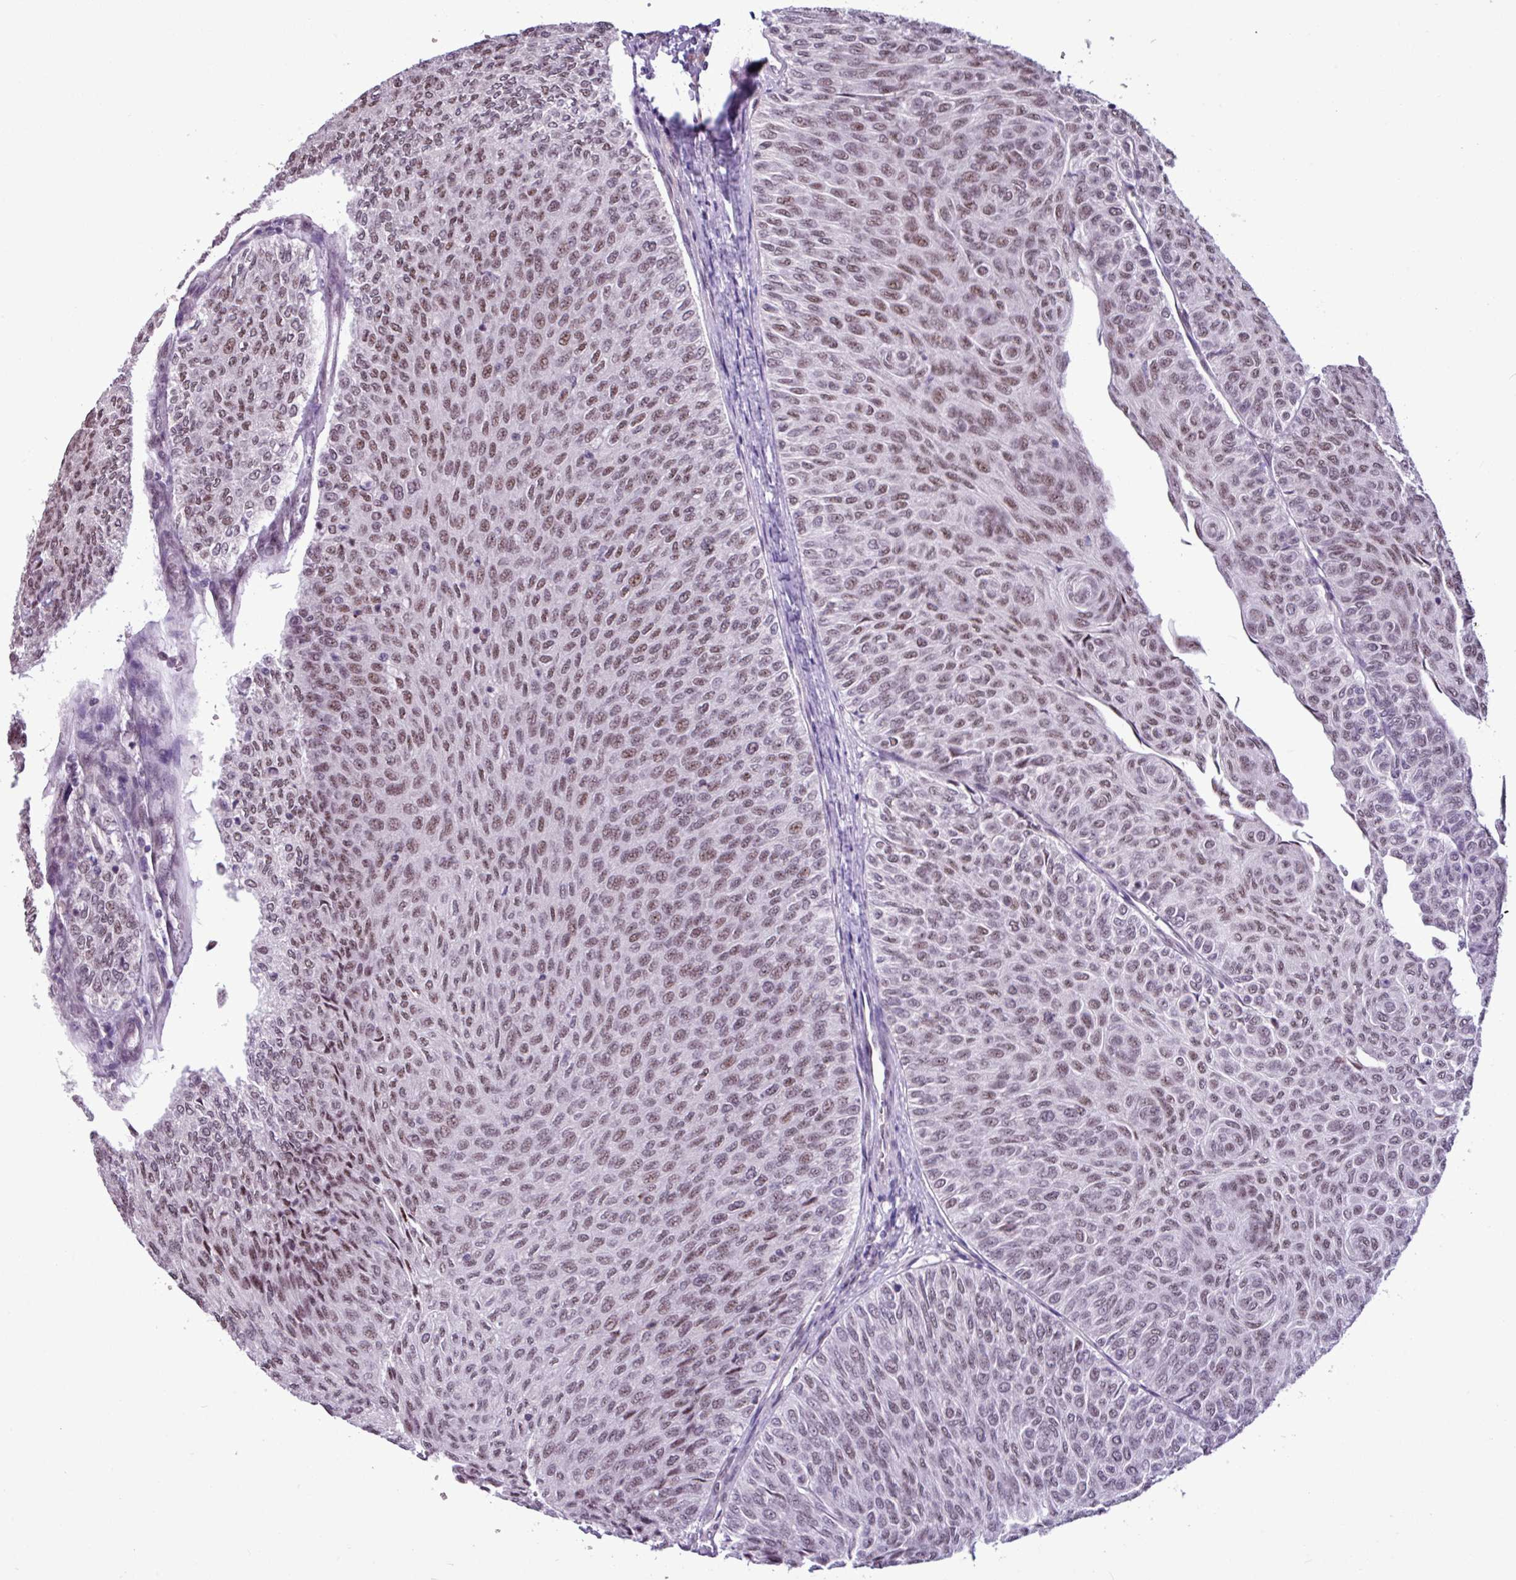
{"staining": {"intensity": "moderate", "quantity": ">75%", "location": "nuclear"}, "tissue": "urothelial cancer", "cell_type": "Tumor cells", "image_type": "cancer", "snomed": [{"axis": "morphology", "description": "Urothelial carcinoma, Low grade"}, {"axis": "topography", "description": "Urinary bladder"}], "caption": "The immunohistochemical stain shows moderate nuclear staining in tumor cells of urothelial carcinoma (low-grade) tissue.", "gene": "UTP18", "patient": {"sex": "male", "age": 78}}